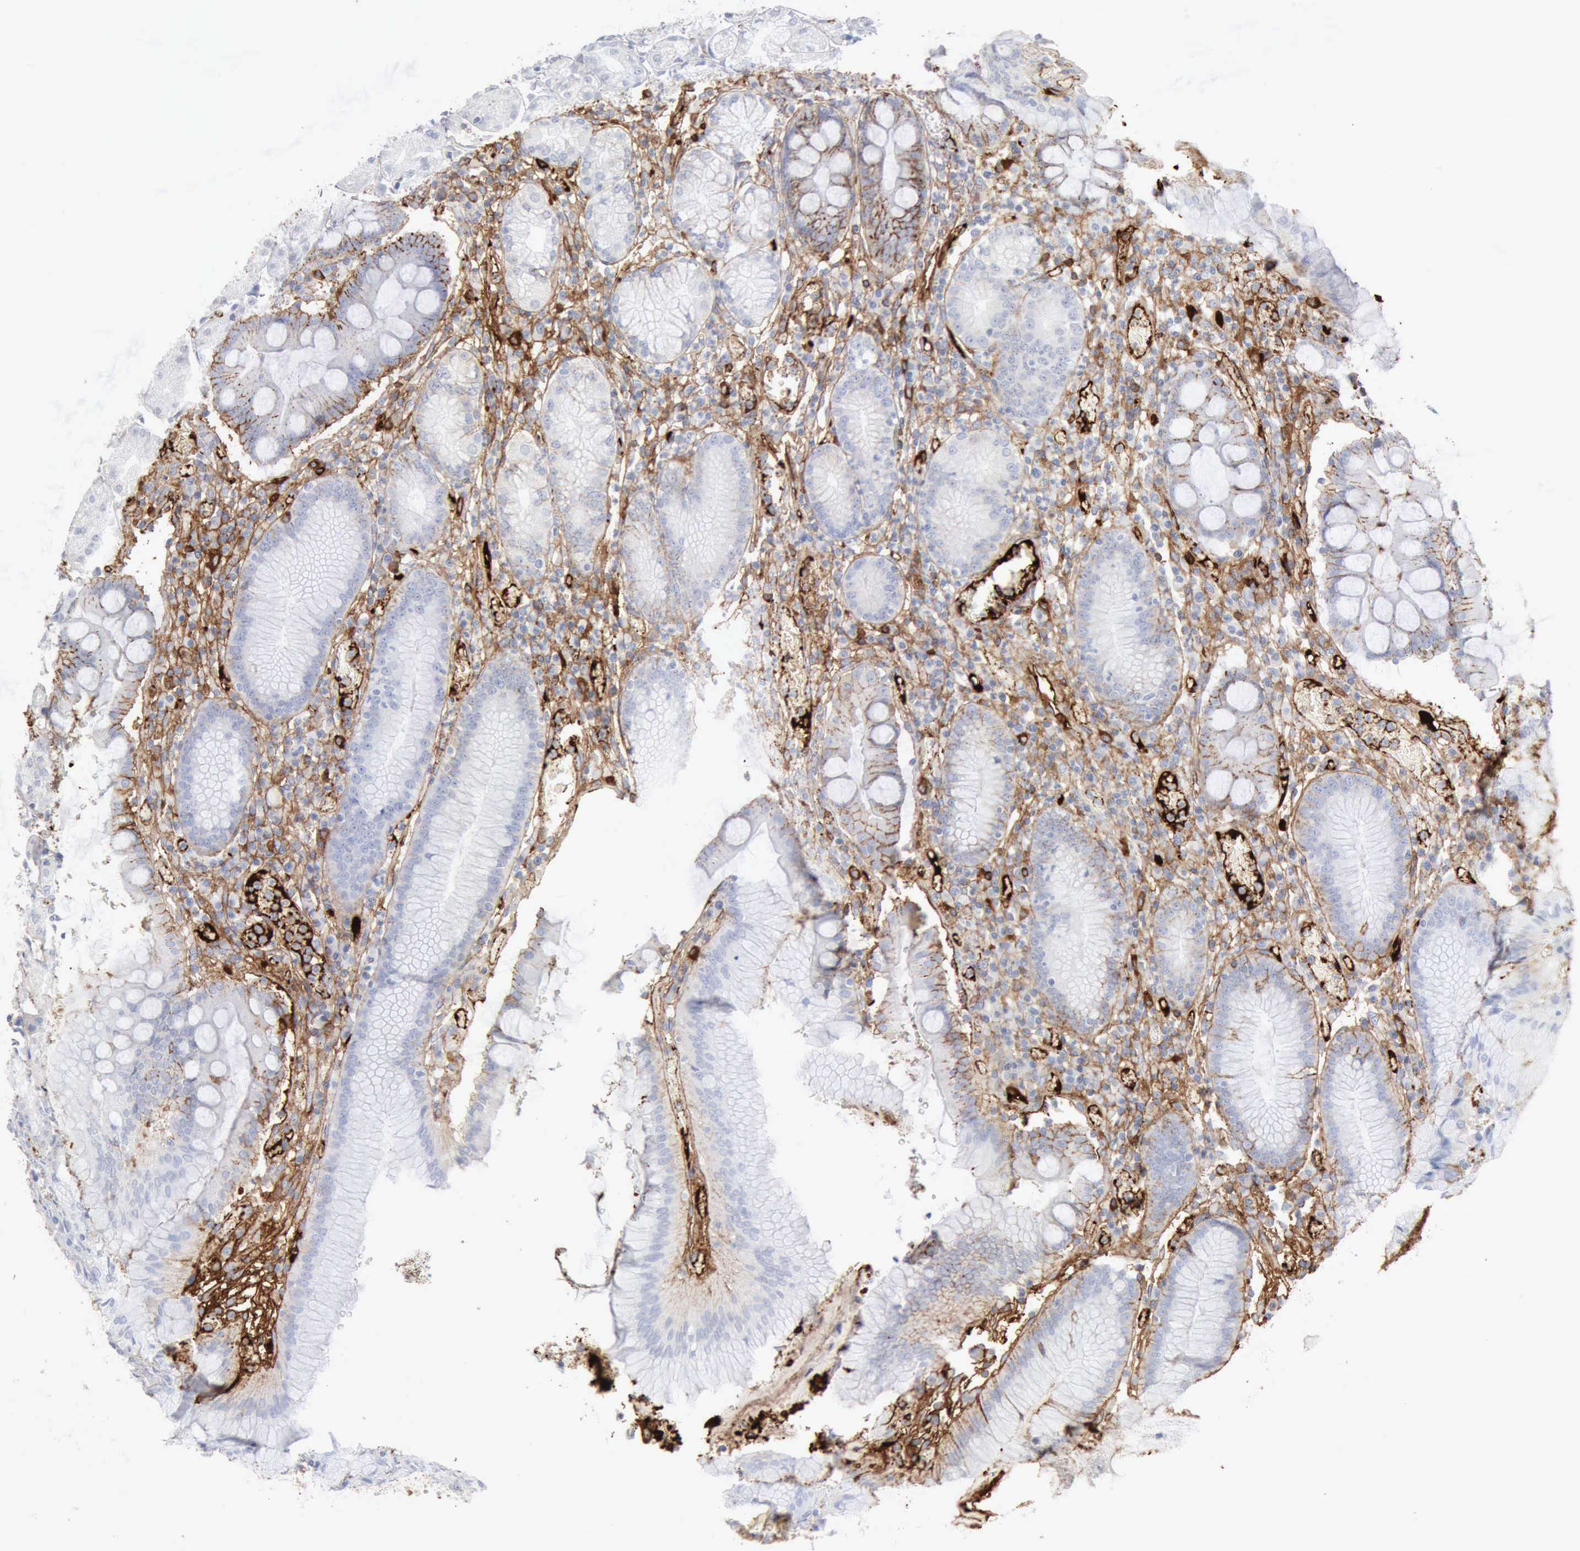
{"staining": {"intensity": "moderate", "quantity": "<25%", "location": "cytoplasmic/membranous"}, "tissue": "stomach", "cell_type": "Glandular cells", "image_type": "normal", "snomed": [{"axis": "morphology", "description": "Normal tissue, NOS"}, {"axis": "topography", "description": "Stomach, lower"}], "caption": "Protein staining reveals moderate cytoplasmic/membranous positivity in about <25% of glandular cells in unremarkable stomach. The staining was performed using DAB (3,3'-diaminobenzidine) to visualize the protein expression in brown, while the nuclei were stained in blue with hematoxylin (Magnification: 20x).", "gene": "C4BPA", "patient": {"sex": "female", "age": 73}}